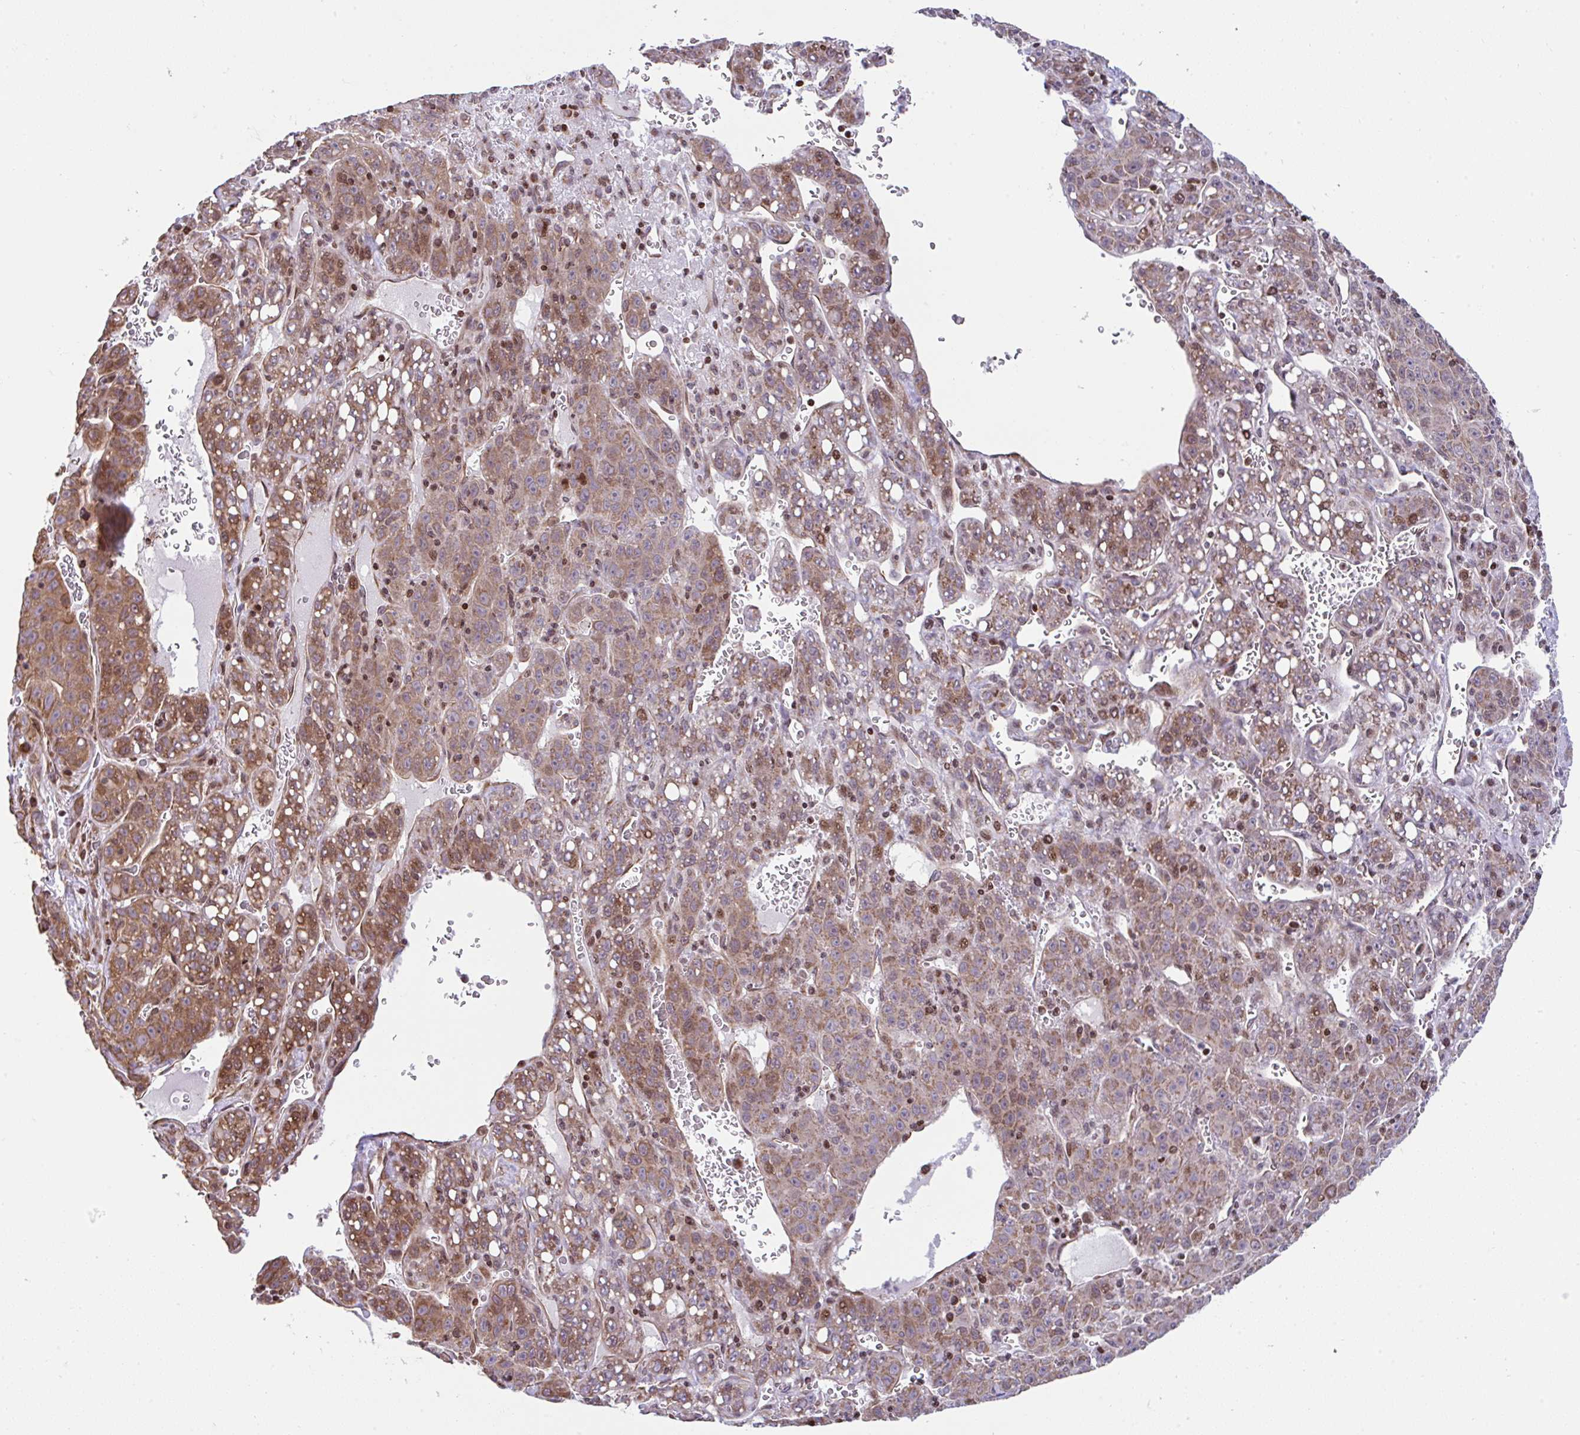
{"staining": {"intensity": "moderate", "quantity": ">75%", "location": "cytoplasmic/membranous"}, "tissue": "liver cancer", "cell_type": "Tumor cells", "image_type": "cancer", "snomed": [{"axis": "morphology", "description": "Carcinoma, Hepatocellular, NOS"}, {"axis": "topography", "description": "Liver"}], "caption": "Immunohistochemical staining of human liver hepatocellular carcinoma displays medium levels of moderate cytoplasmic/membranous protein positivity in about >75% of tumor cells.", "gene": "FIGNL1", "patient": {"sex": "female", "age": 53}}